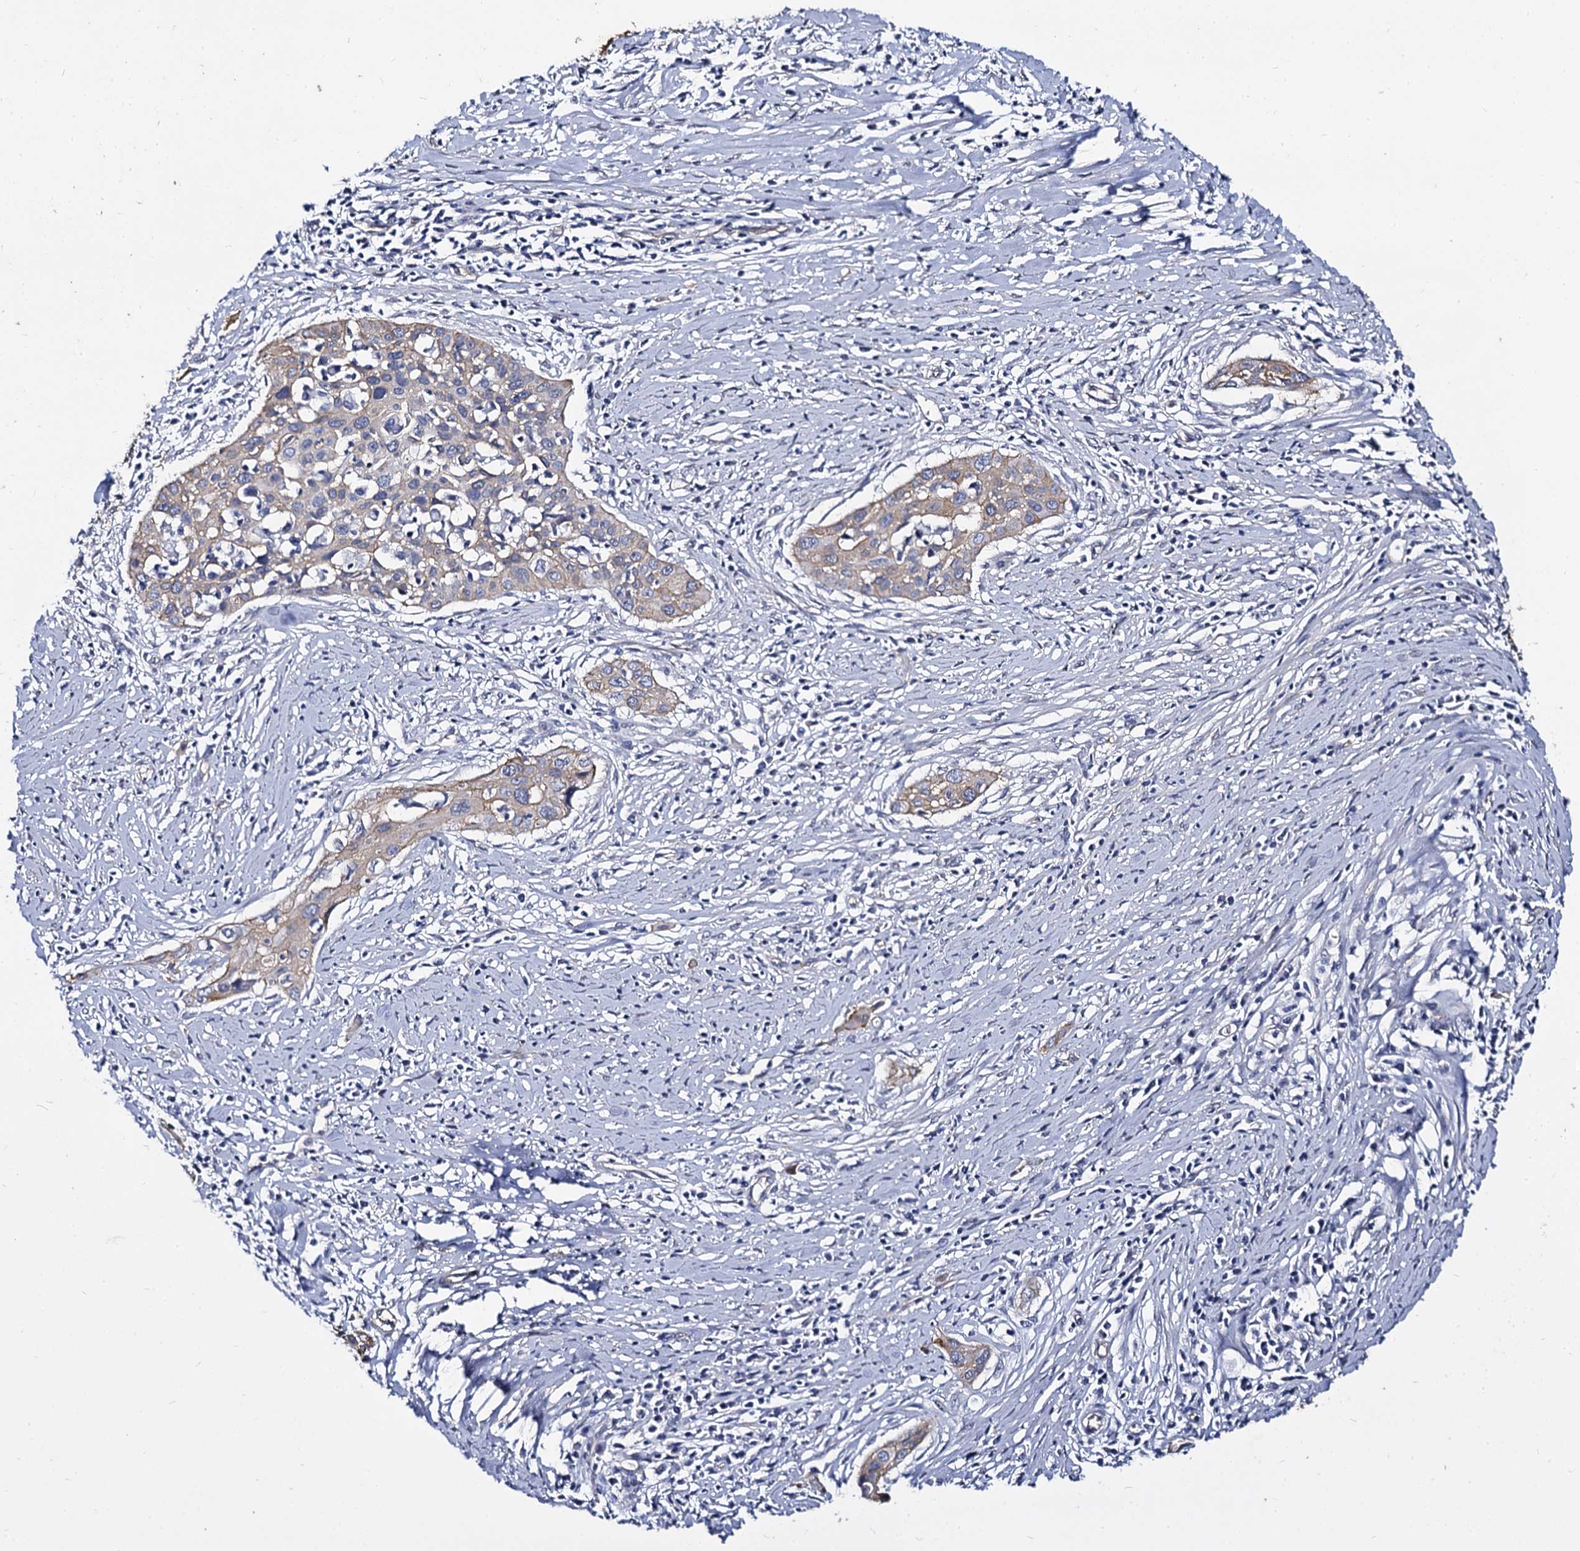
{"staining": {"intensity": "negative", "quantity": "none", "location": "none"}, "tissue": "cervical cancer", "cell_type": "Tumor cells", "image_type": "cancer", "snomed": [{"axis": "morphology", "description": "Squamous cell carcinoma, NOS"}, {"axis": "topography", "description": "Cervix"}], "caption": "Immunohistochemistry photomicrograph of neoplastic tissue: cervical cancer (squamous cell carcinoma) stained with DAB (3,3'-diaminobenzidine) demonstrates no significant protein positivity in tumor cells. Brightfield microscopy of IHC stained with DAB (3,3'-diaminobenzidine) (brown) and hematoxylin (blue), captured at high magnification.", "gene": "CBFB", "patient": {"sex": "female", "age": 34}}